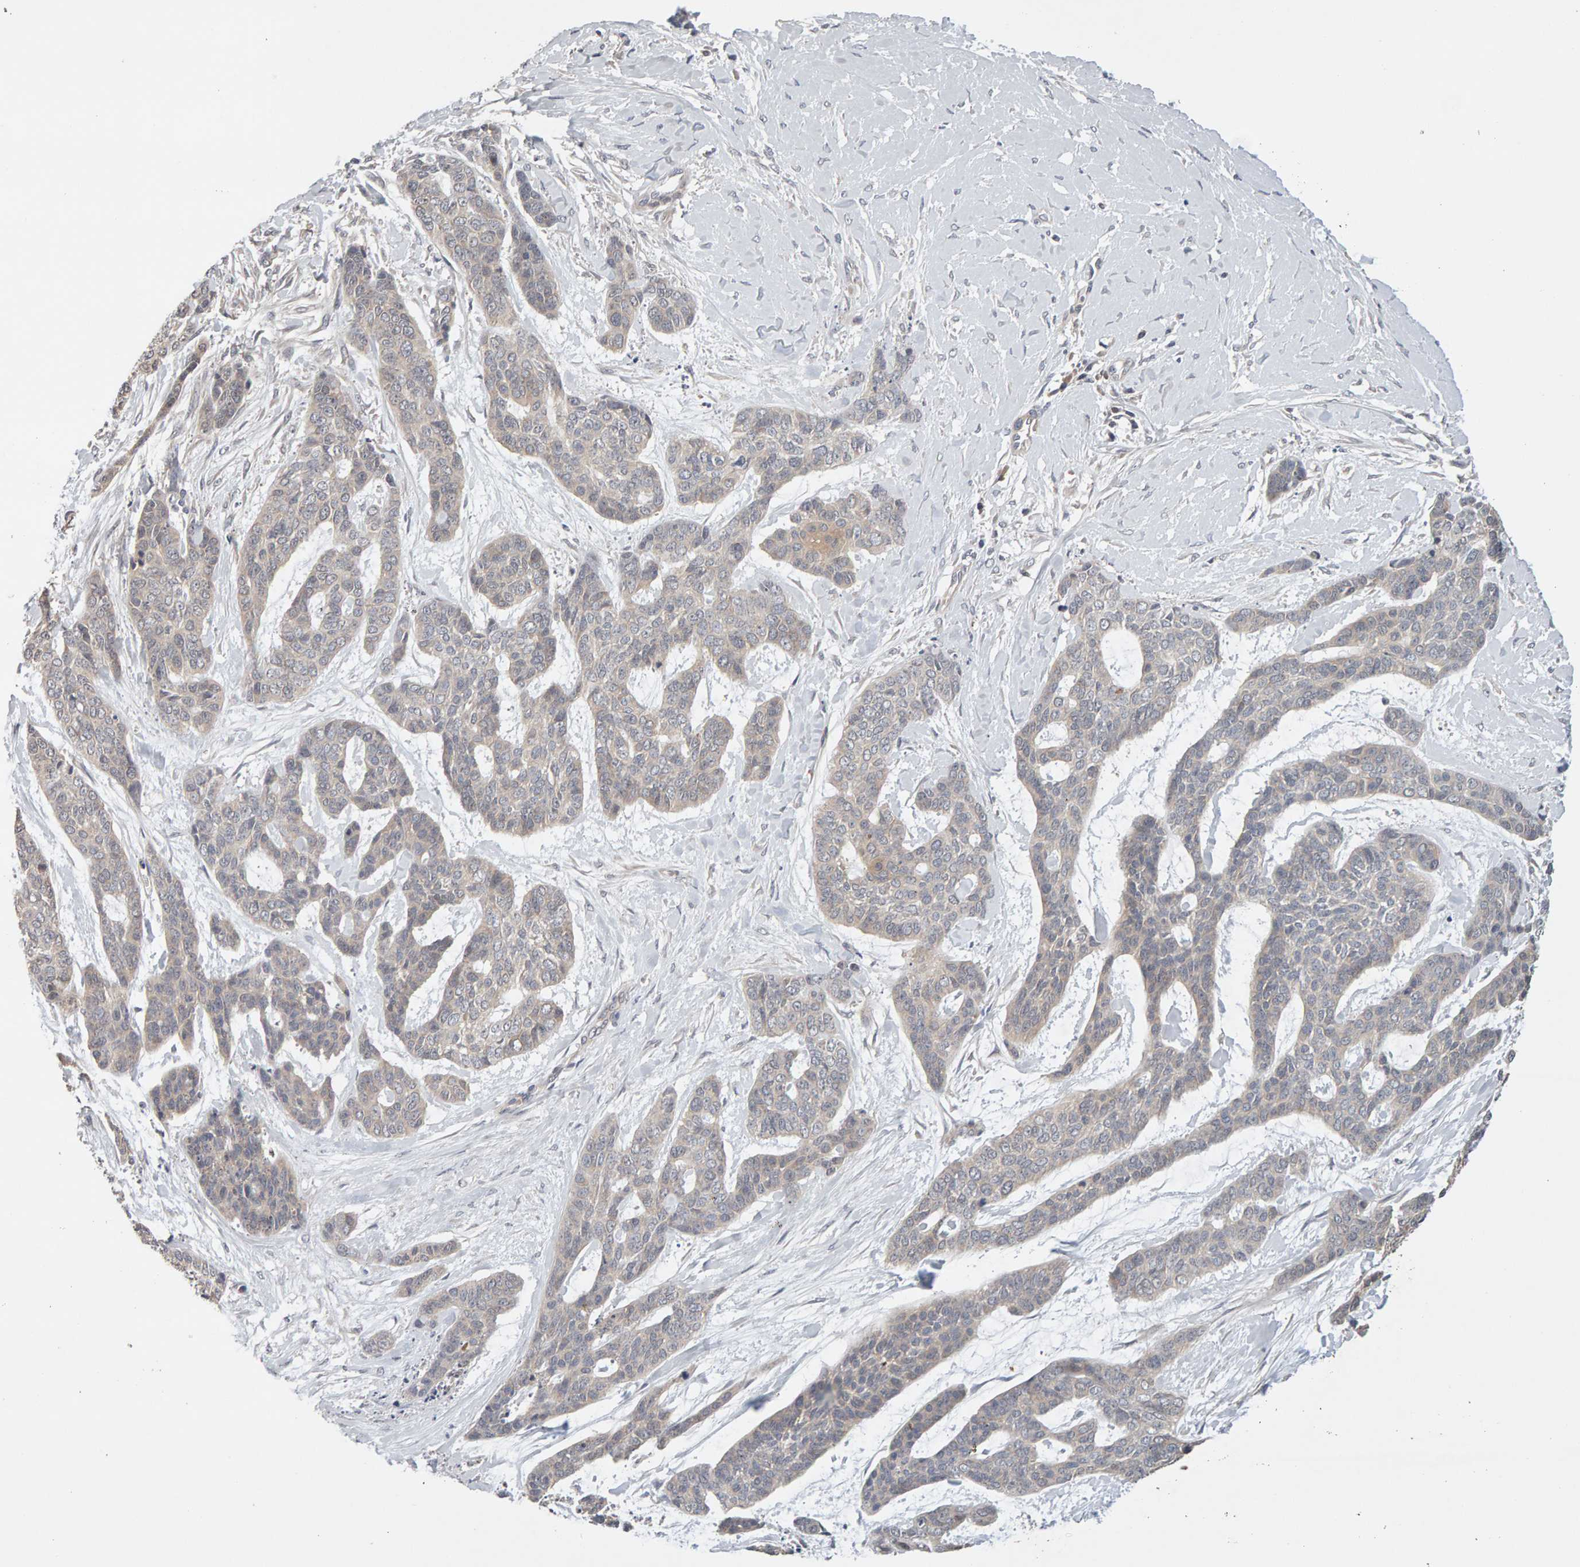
{"staining": {"intensity": "weak", "quantity": "<25%", "location": "cytoplasmic/membranous"}, "tissue": "skin cancer", "cell_type": "Tumor cells", "image_type": "cancer", "snomed": [{"axis": "morphology", "description": "Basal cell carcinoma"}, {"axis": "topography", "description": "Skin"}], "caption": "The histopathology image shows no significant staining in tumor cells of skin cancer.", "gene": "DNAJC7", "patient": {"sex": "female", "age": 64}}